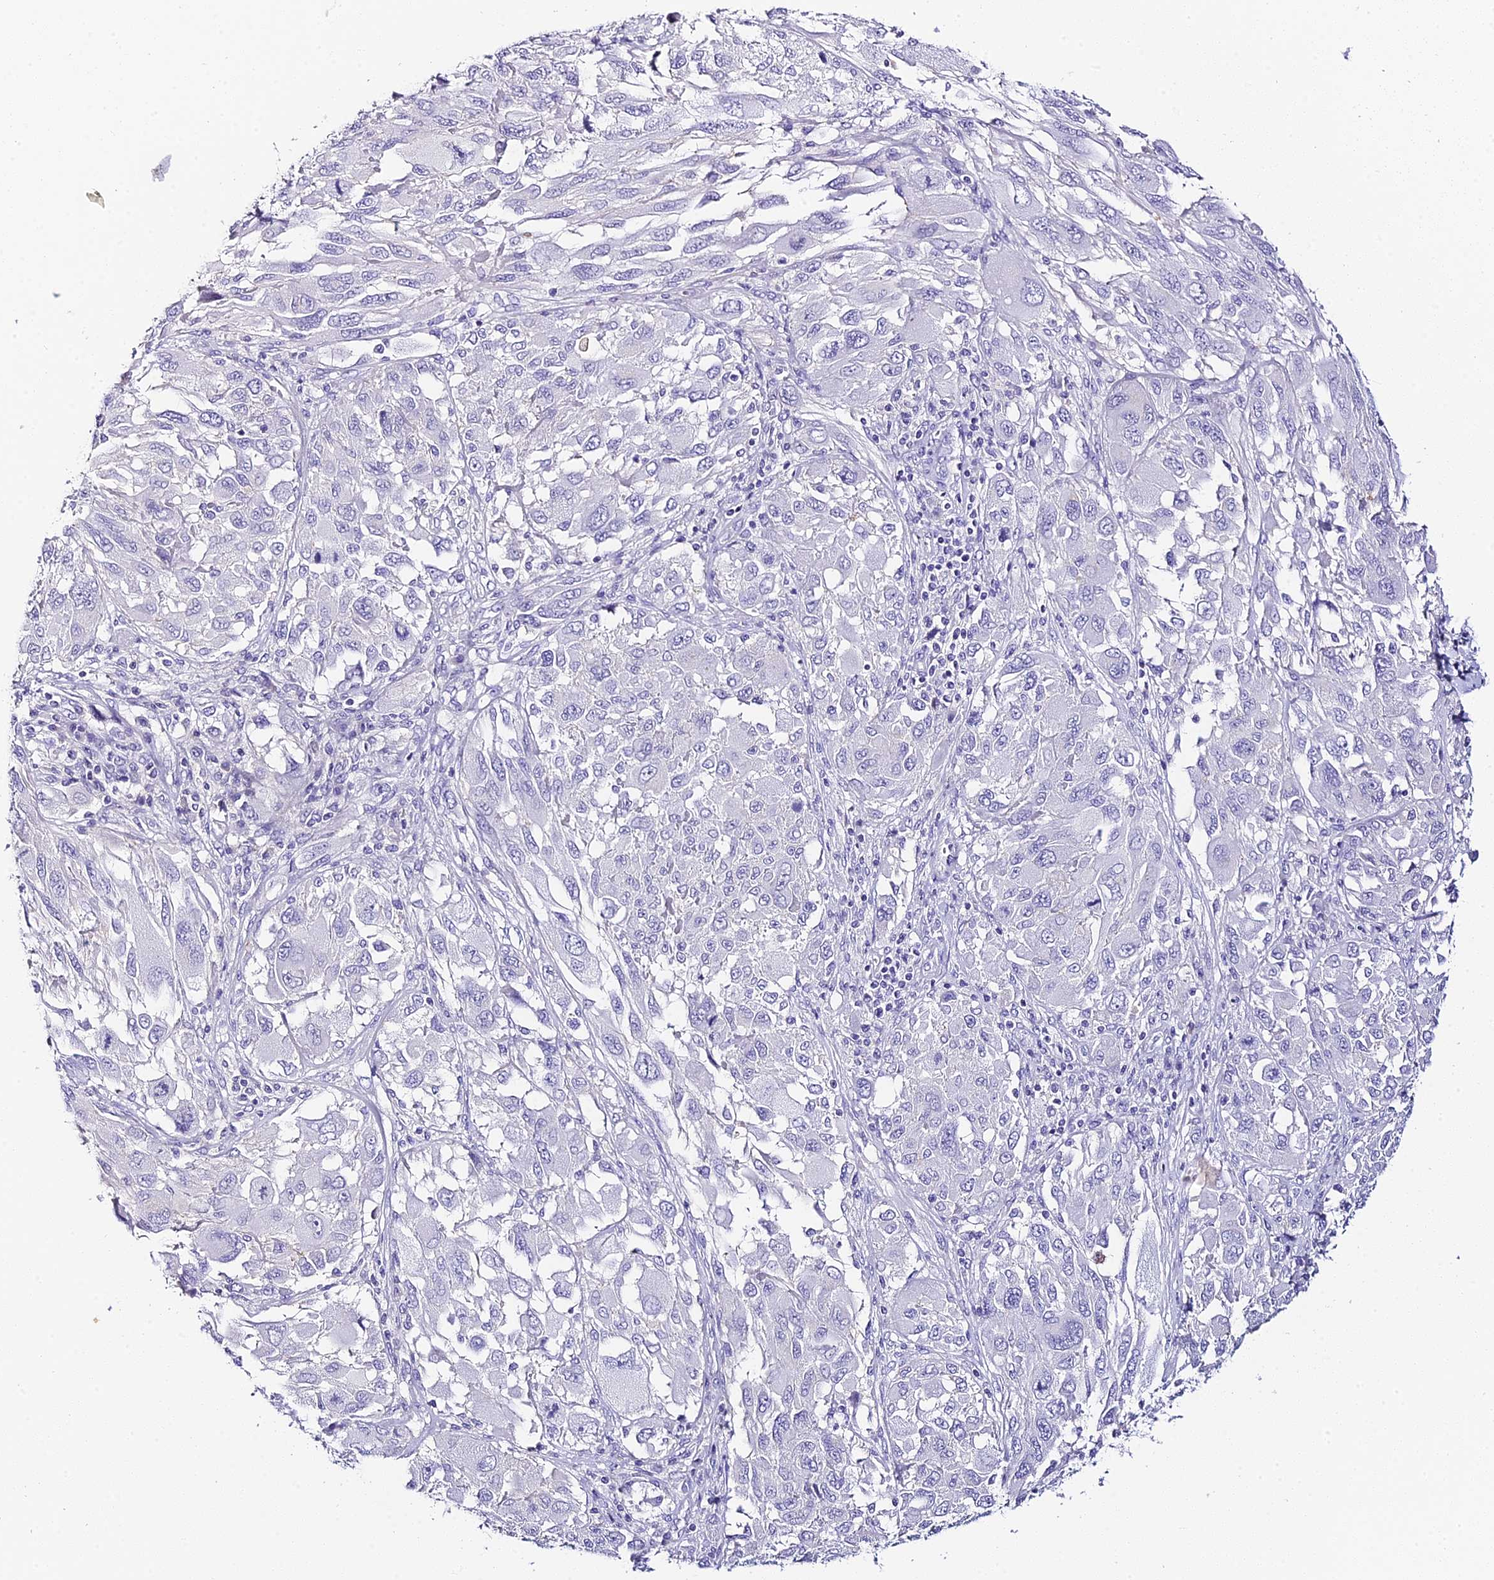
{"staining": {"intensity": "negative", "quantity": "none", "location": "none"}, "tissue": "melanoma", "cell_type": "Tumor cells", "image_type": "cancer", "snomed": [{"axis": "morphology", "description": "Malignant melanoma, NOS"}, {"axis": "topography", "description": "Skin"}], "caption": "A high-resolution photomicrograph shows IHC staining of melanoma, which reveals no significant positivity in tumor cells.", "gene": "C12orf29", "patient": {"sex": "female", "age": 91}}